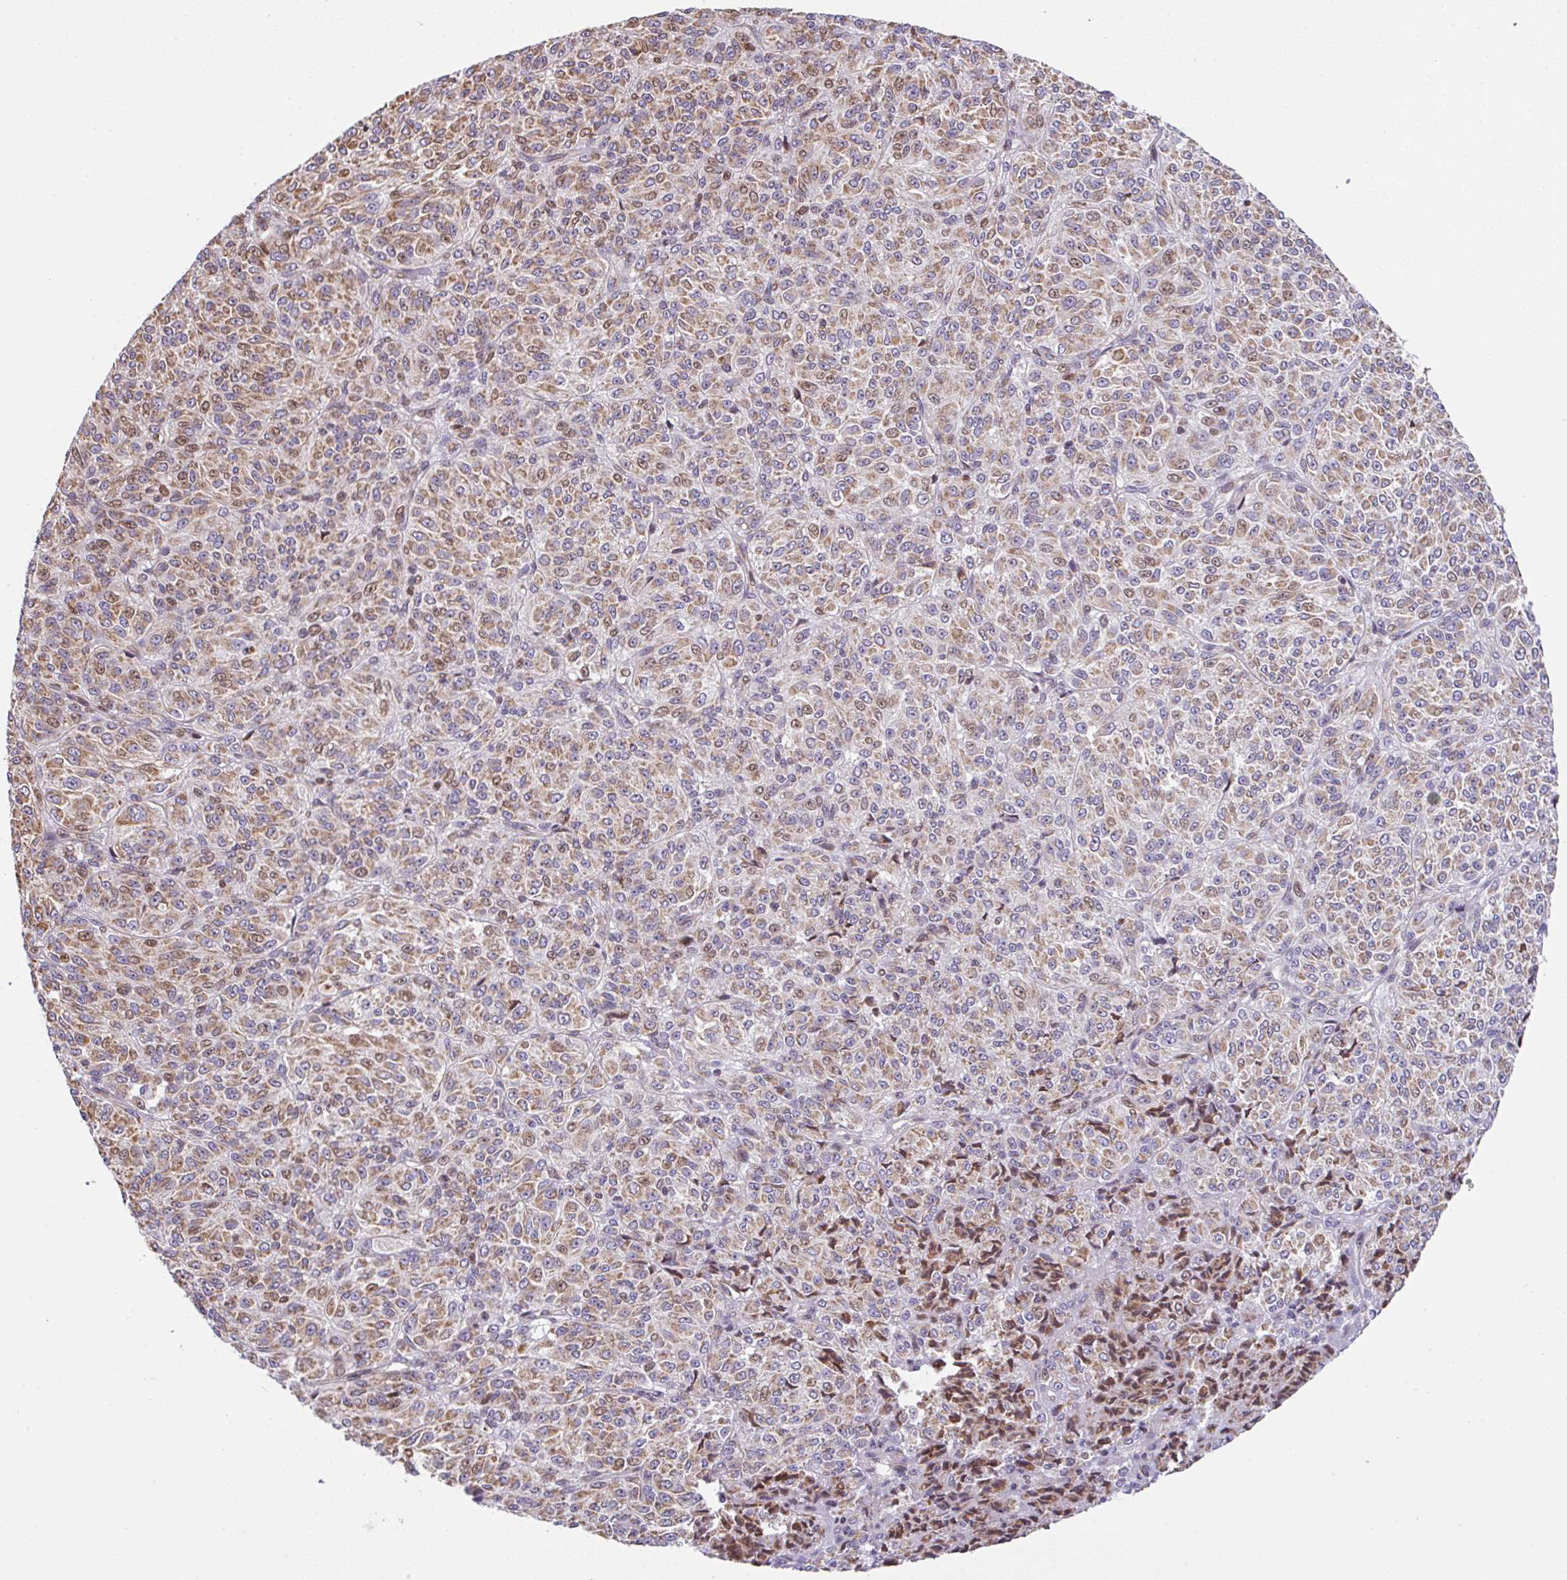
{"staining": {"intensity": "moderate", "quantity": ">75%", "location": "cytoplasmic/membranous"}, "tissue": "melanoma", "cell_type": "Tumor cells", "image_type": "cancer", "snomed": [{"axis": "morphology", "description": "Malignant melanoma, Metastatic site"}, {"axis": "topography", "description": "Brain"}], "caption": "Human malignant melanoma (metastatic site) stained with a protein marker reveals moderate staining in tumor cells.", "gene": "FIGNL1", "patient": {"sex": "female", "age": 56}}